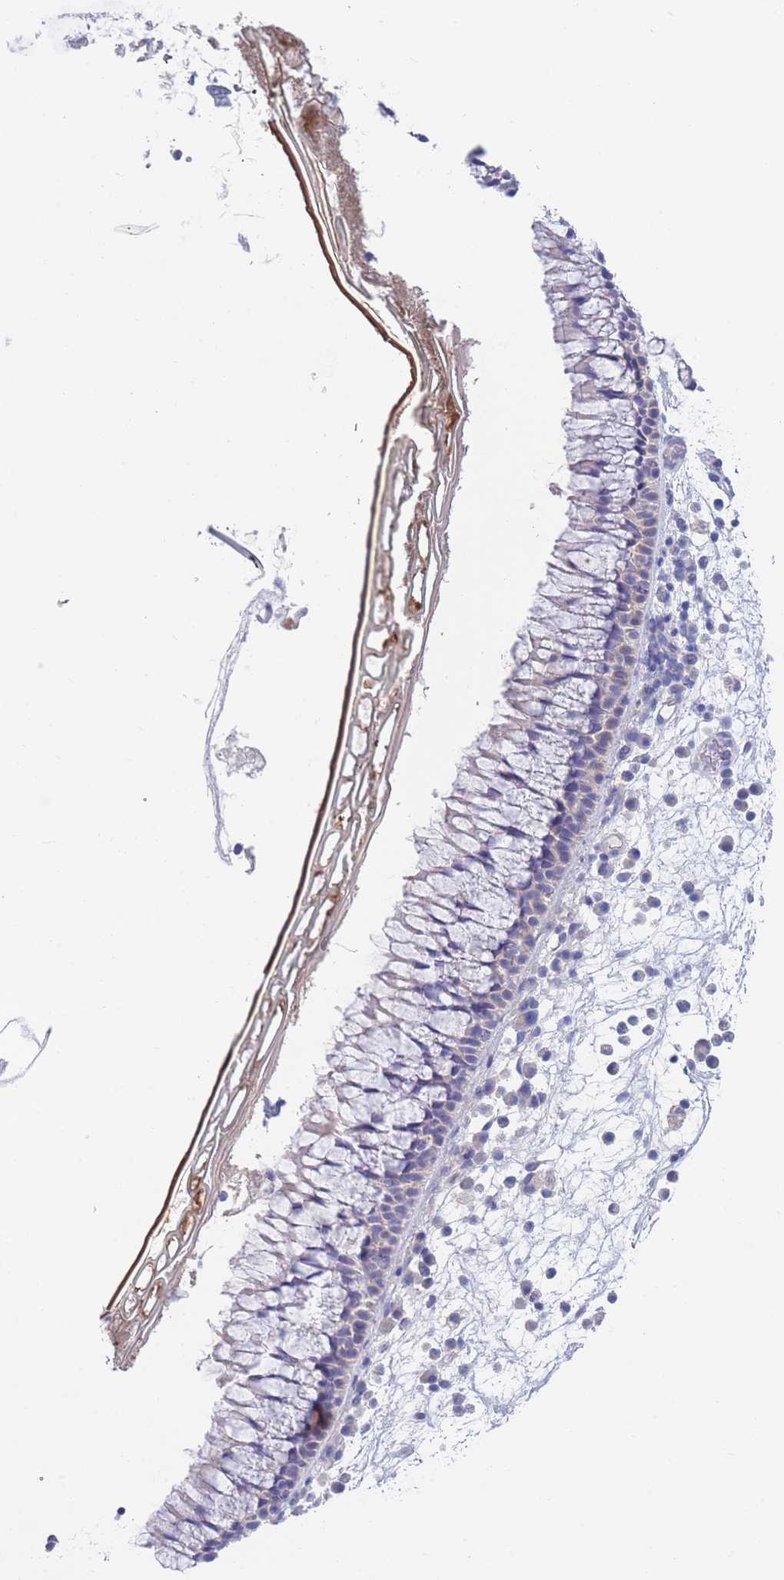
{"staining": {"intensity": "negative", "quantity": "none", "location": "none"}, "tissue": "nasopharynx", "cell_type": "Respiratory epithelial cells", "image_type": "normal", "snomed": [{"axis": "morphology", "description": "Normal tissue, NOS"}, {"axis": "topography", "description": "Nasopharynx"}], "caption": "Immunohistochemistry micrograph of benign nasopharynx stained for a protein (brown), which demonstrates no staining in respiratory epithelial cells.", "gene": "PCDHB3", "patient": {"sex": "female", "age": 81}}